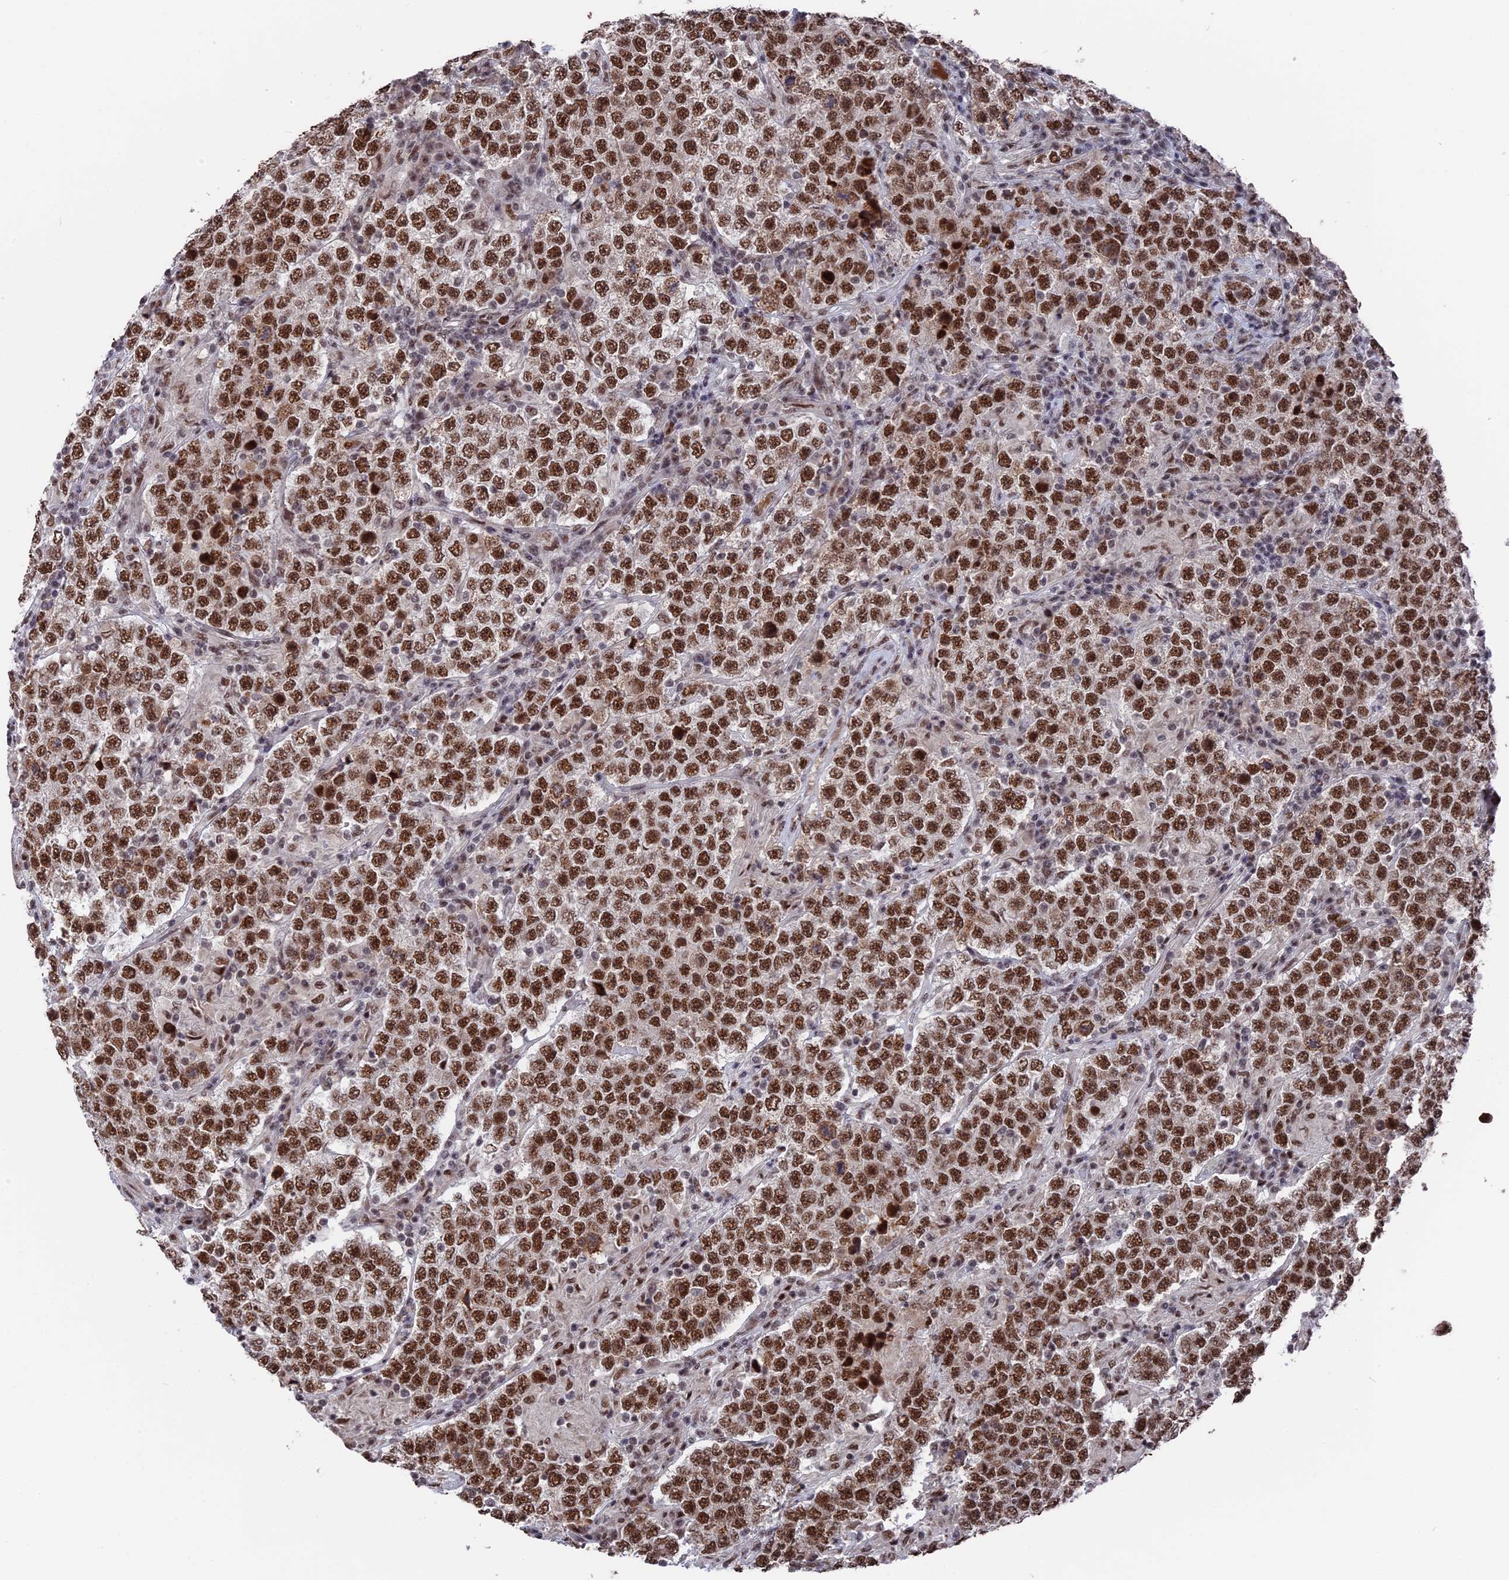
{"staining": {"intensity": "moderate", "quantity": ">75%", "location": "nuclear"}, "tissue": "testis cancer", "cell_type": "Tumor cells", "image_type": "cancer", "snomed": [{"axis": "morphology", "description": "Normal tissue, NOS"}, {"axis": "morphology", "description": "Urothelial carcinoma, High grade"}, {"axis": "morphology", "description": "Seminoma, NOS"}, {"axis": "morphology", "description": "Carcinoma, Embryonal, NOS"}, {"axis": "topography", "description": "Urinary bladder"}, {"axis": "topography", "description": "Testis"}], "caption": "Protein staining of testis embryonal carcinoma tissue displays moderate nuclear expression in about >75% of tumor cells.", "gene": "SF3A2", "patient": {"sex": "male", "age": 41}}